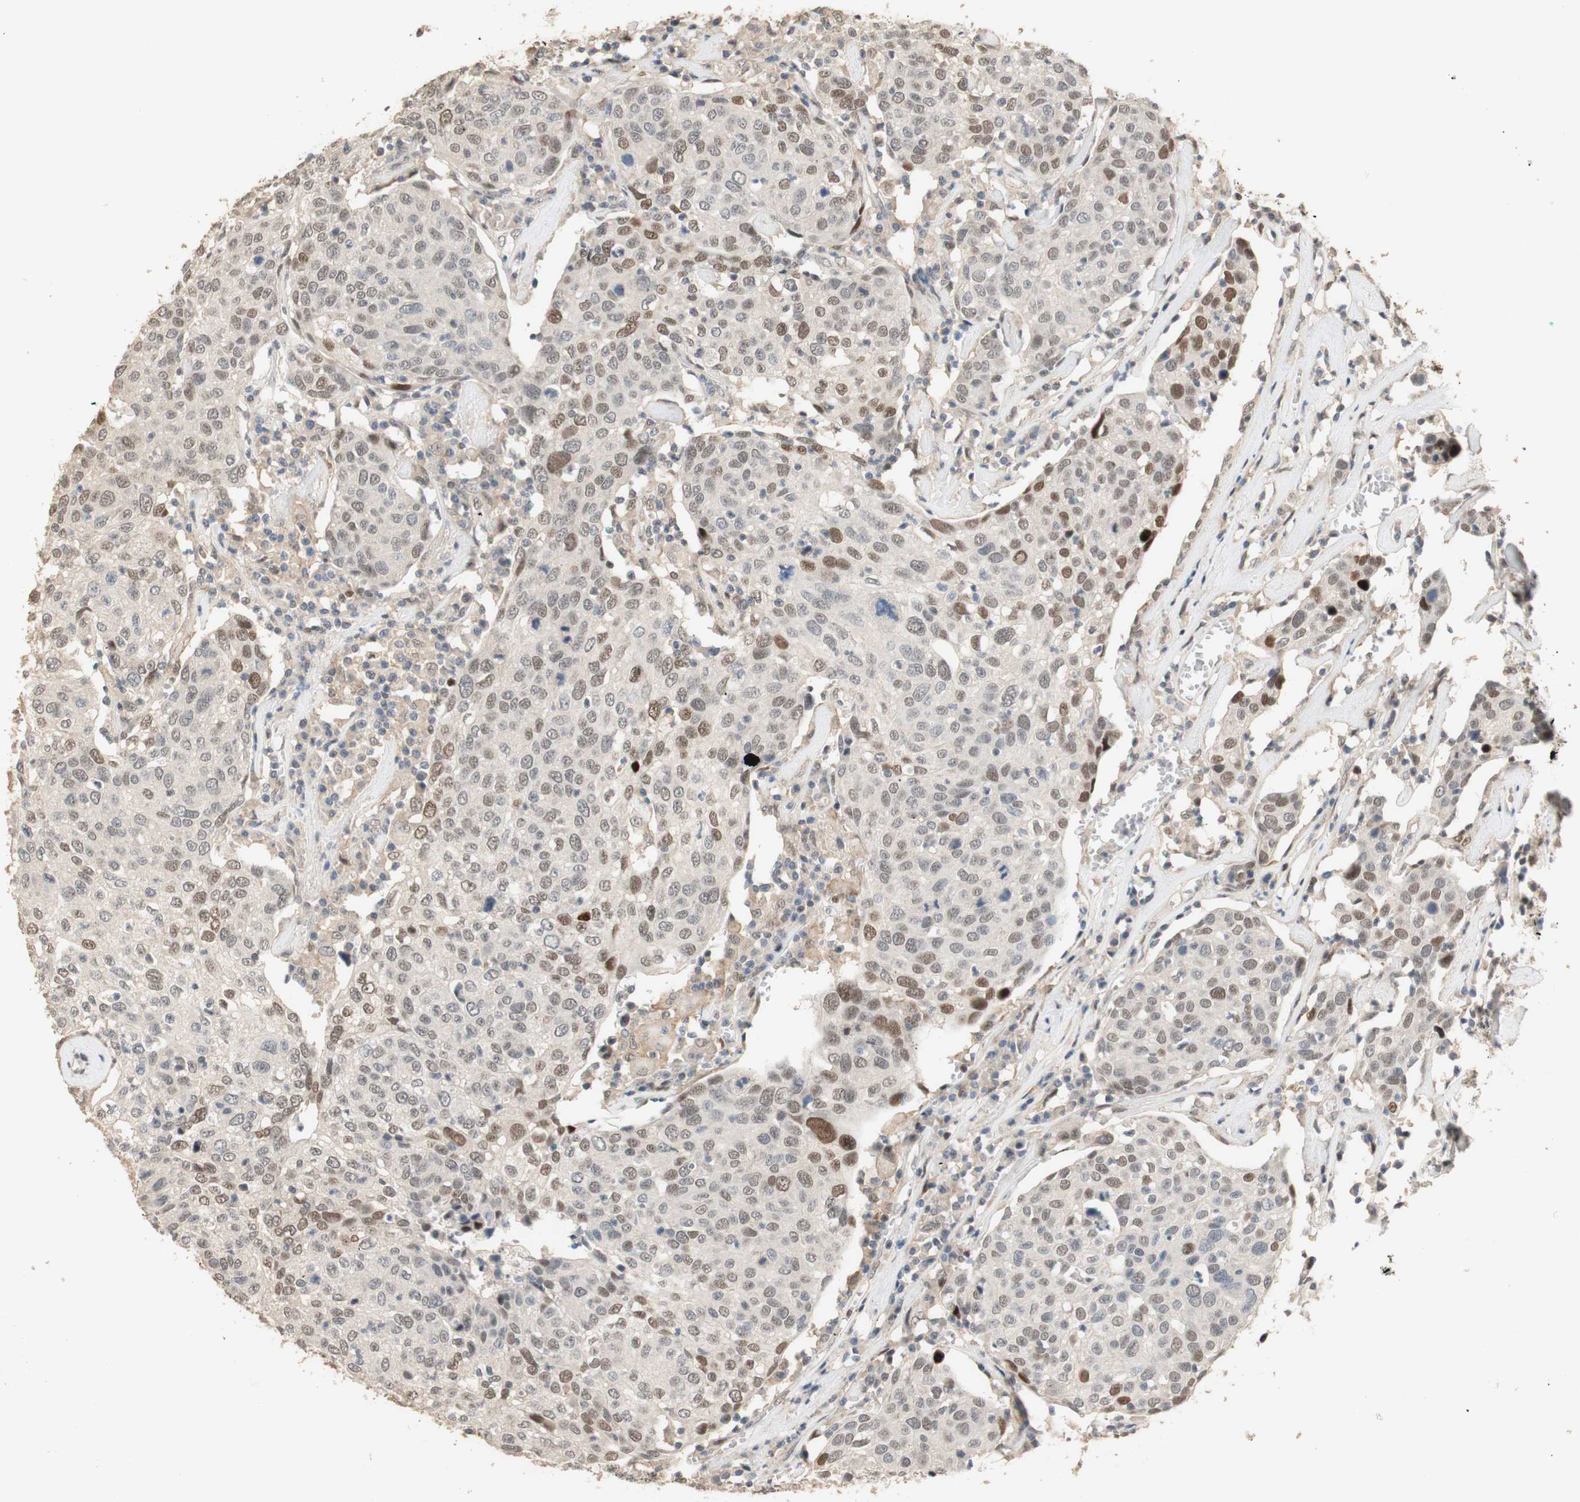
{"staining": {"intensity": "weak", "quantity": "25%-75%", "location": "nuclear"}, "tissue": "head and neck cancer", "cell_type": "Tumor cells", "image_type": "cancer", "snomed": [{"axis": "morphology", "description": "Adenocarcinoma, NOS"}, {"axis": "topography", "description": "Salivary gland"}, {"axis": "topography", "description": "Head-Neck"}], "caption": "Immunohistochemical staining of head and neck adenocarcinoma displays weak nuclear protein expression in approximately 25%-75% of tumor cells.", "gene": "FOXP1", "patient": {"sex": "female", "age": 65}}